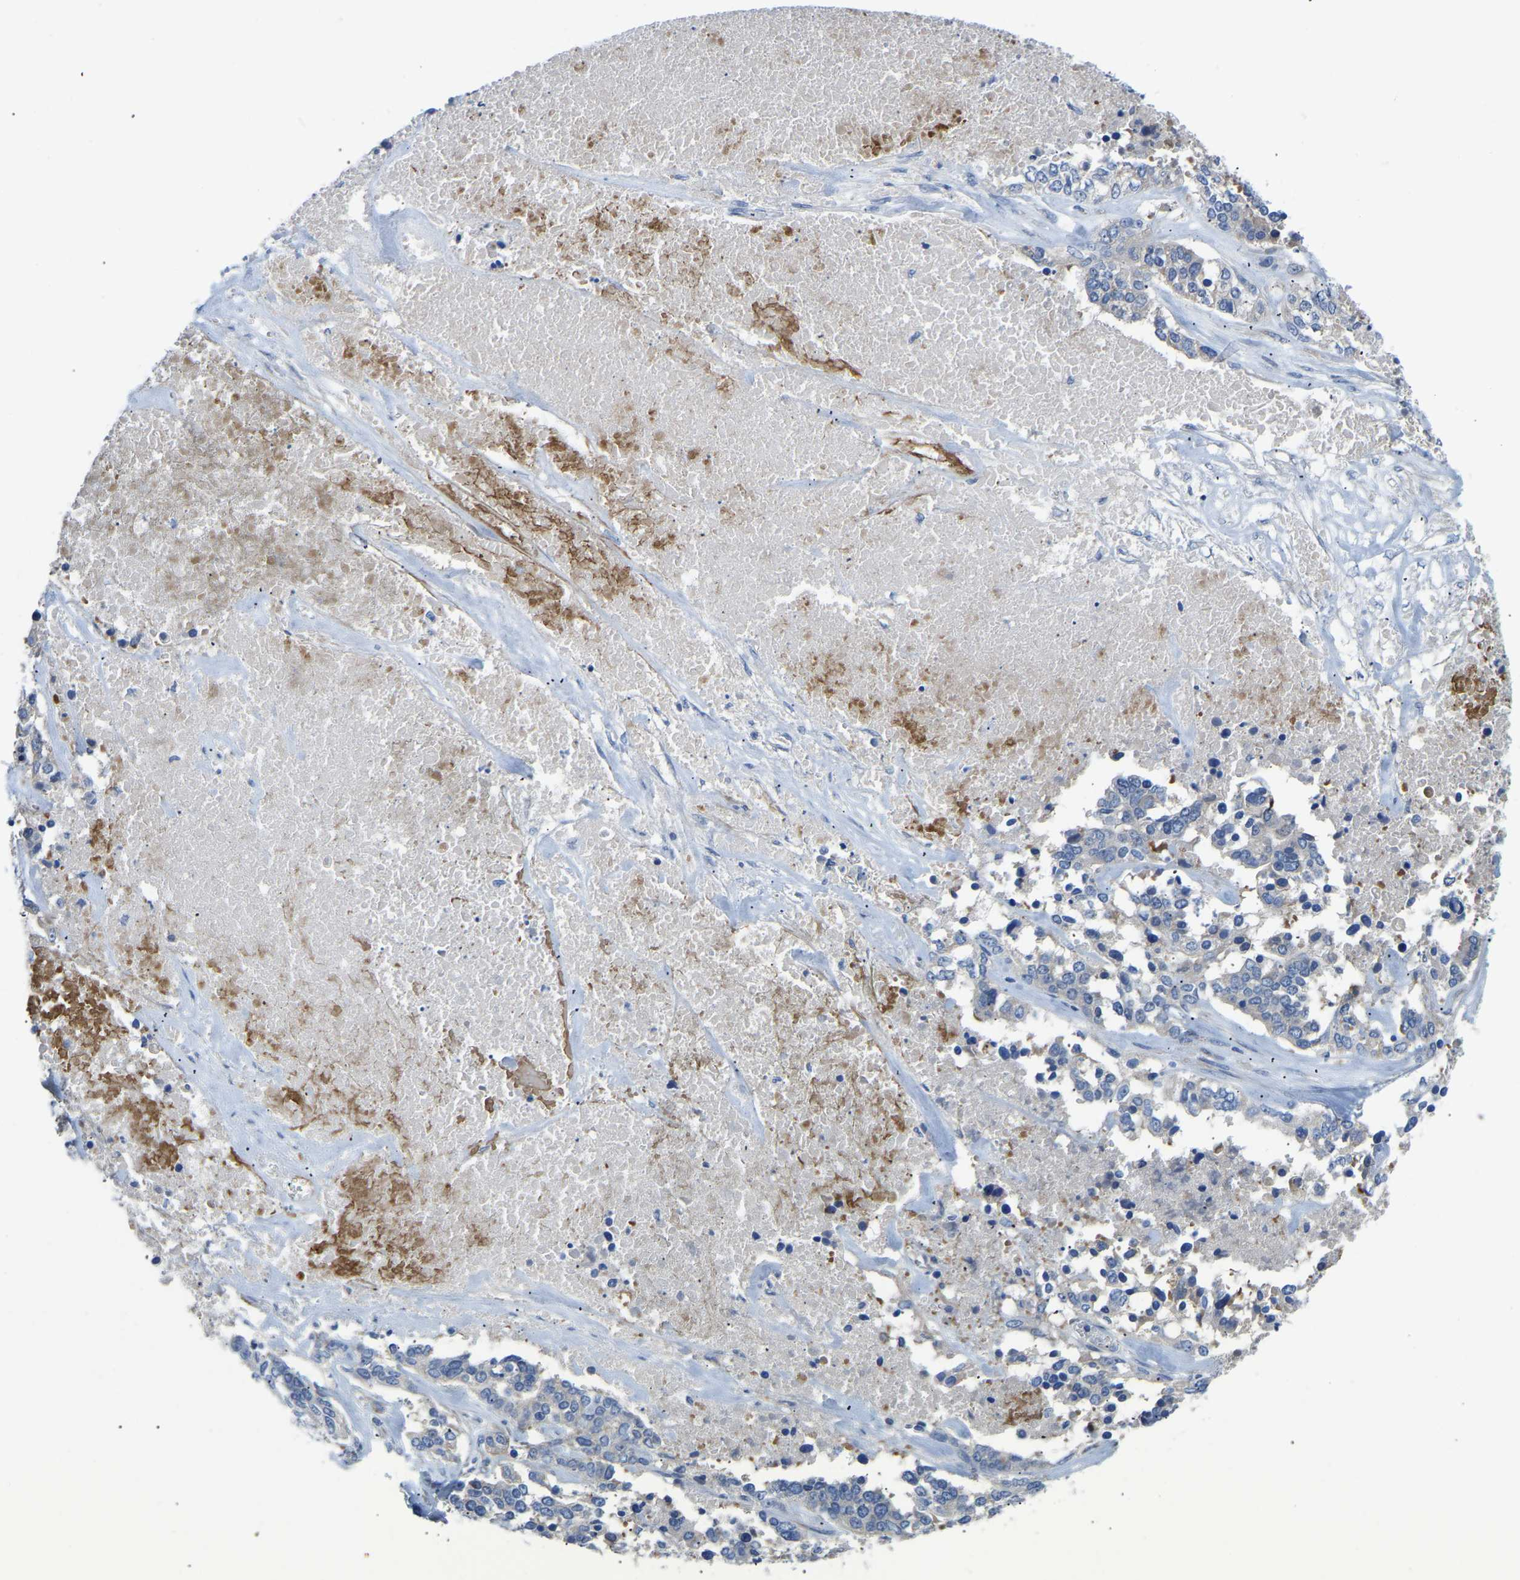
{"staining": {"intensity": "negative", "quantity": "none", "location": "none"}, "tissue": "ovarian cancer", "cell_type": "Tumor cells", "image_type": "cancer", "snomed": [{"axis": "morphology", "description": "Cystadenocarcinoma, serous, NOS"}, {"axis": "topography", "description": "Ovary"}], "caption": "The immunohistochemistry (IHC) photomicrograph has no significant positivity in tumor cells of ovarian cancer tissue.", "gene": "ABCA10", "patient": {"sex": "female", "age": 44}}